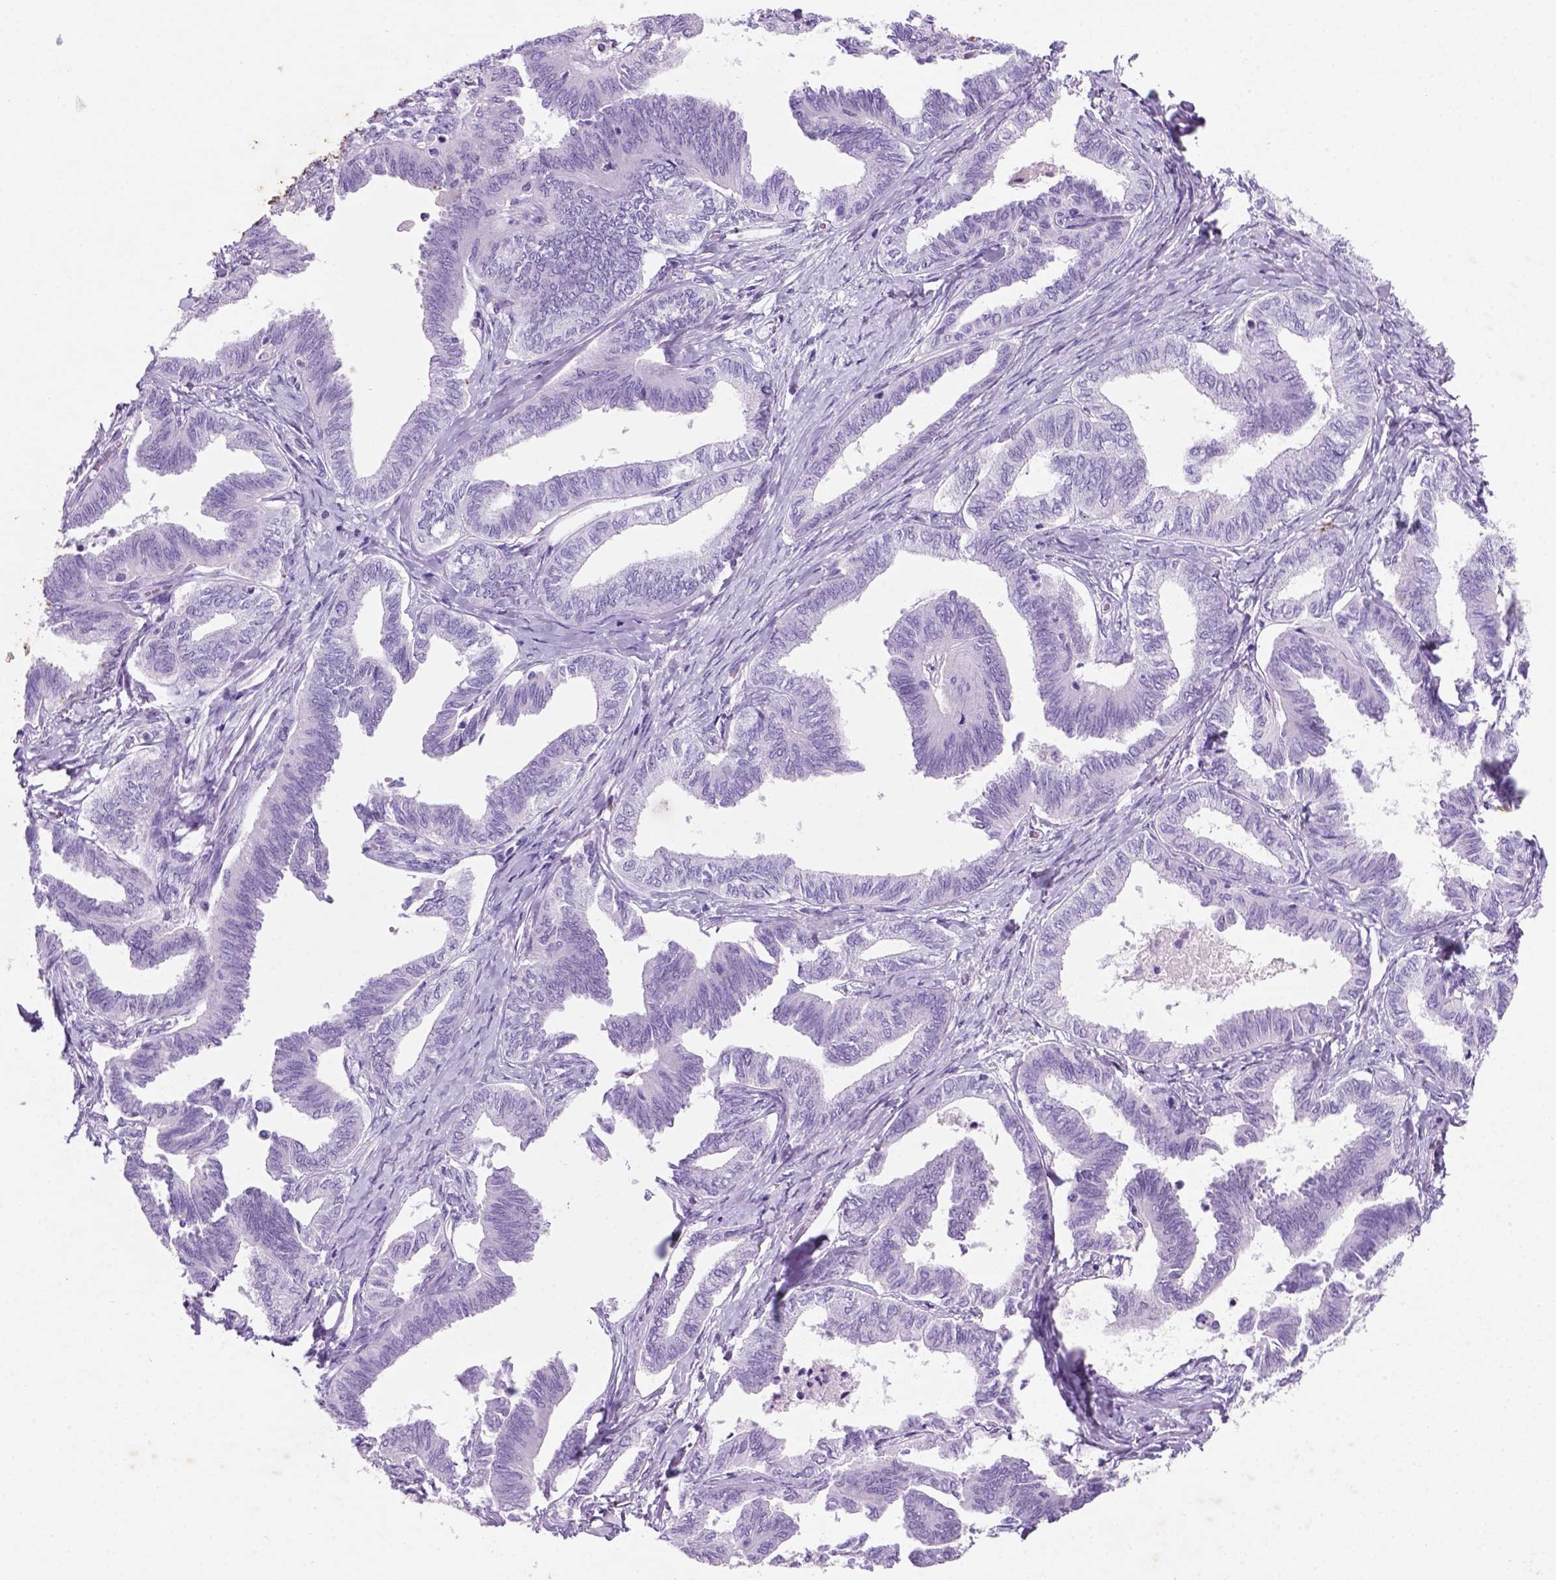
{"staining": {"intensity": "negative", "quantity": "none", "location": "none"}, "tissue": "ovarian cancer", "cell_type": "Tumor cells", "image_type": "cancer", "snomed": [{"axis": "morphology", "description": "Carcinoma, endometroid"}, {"axis": "topography", "description": "Ovary"}], "caption": "A micrograph of ovarian cancer (endometroid carcinoma) stained for a protein shows no brown staining in tumor cells.", "gene": "C18orf21", "patient": {"sex": "female", "age": 70}}